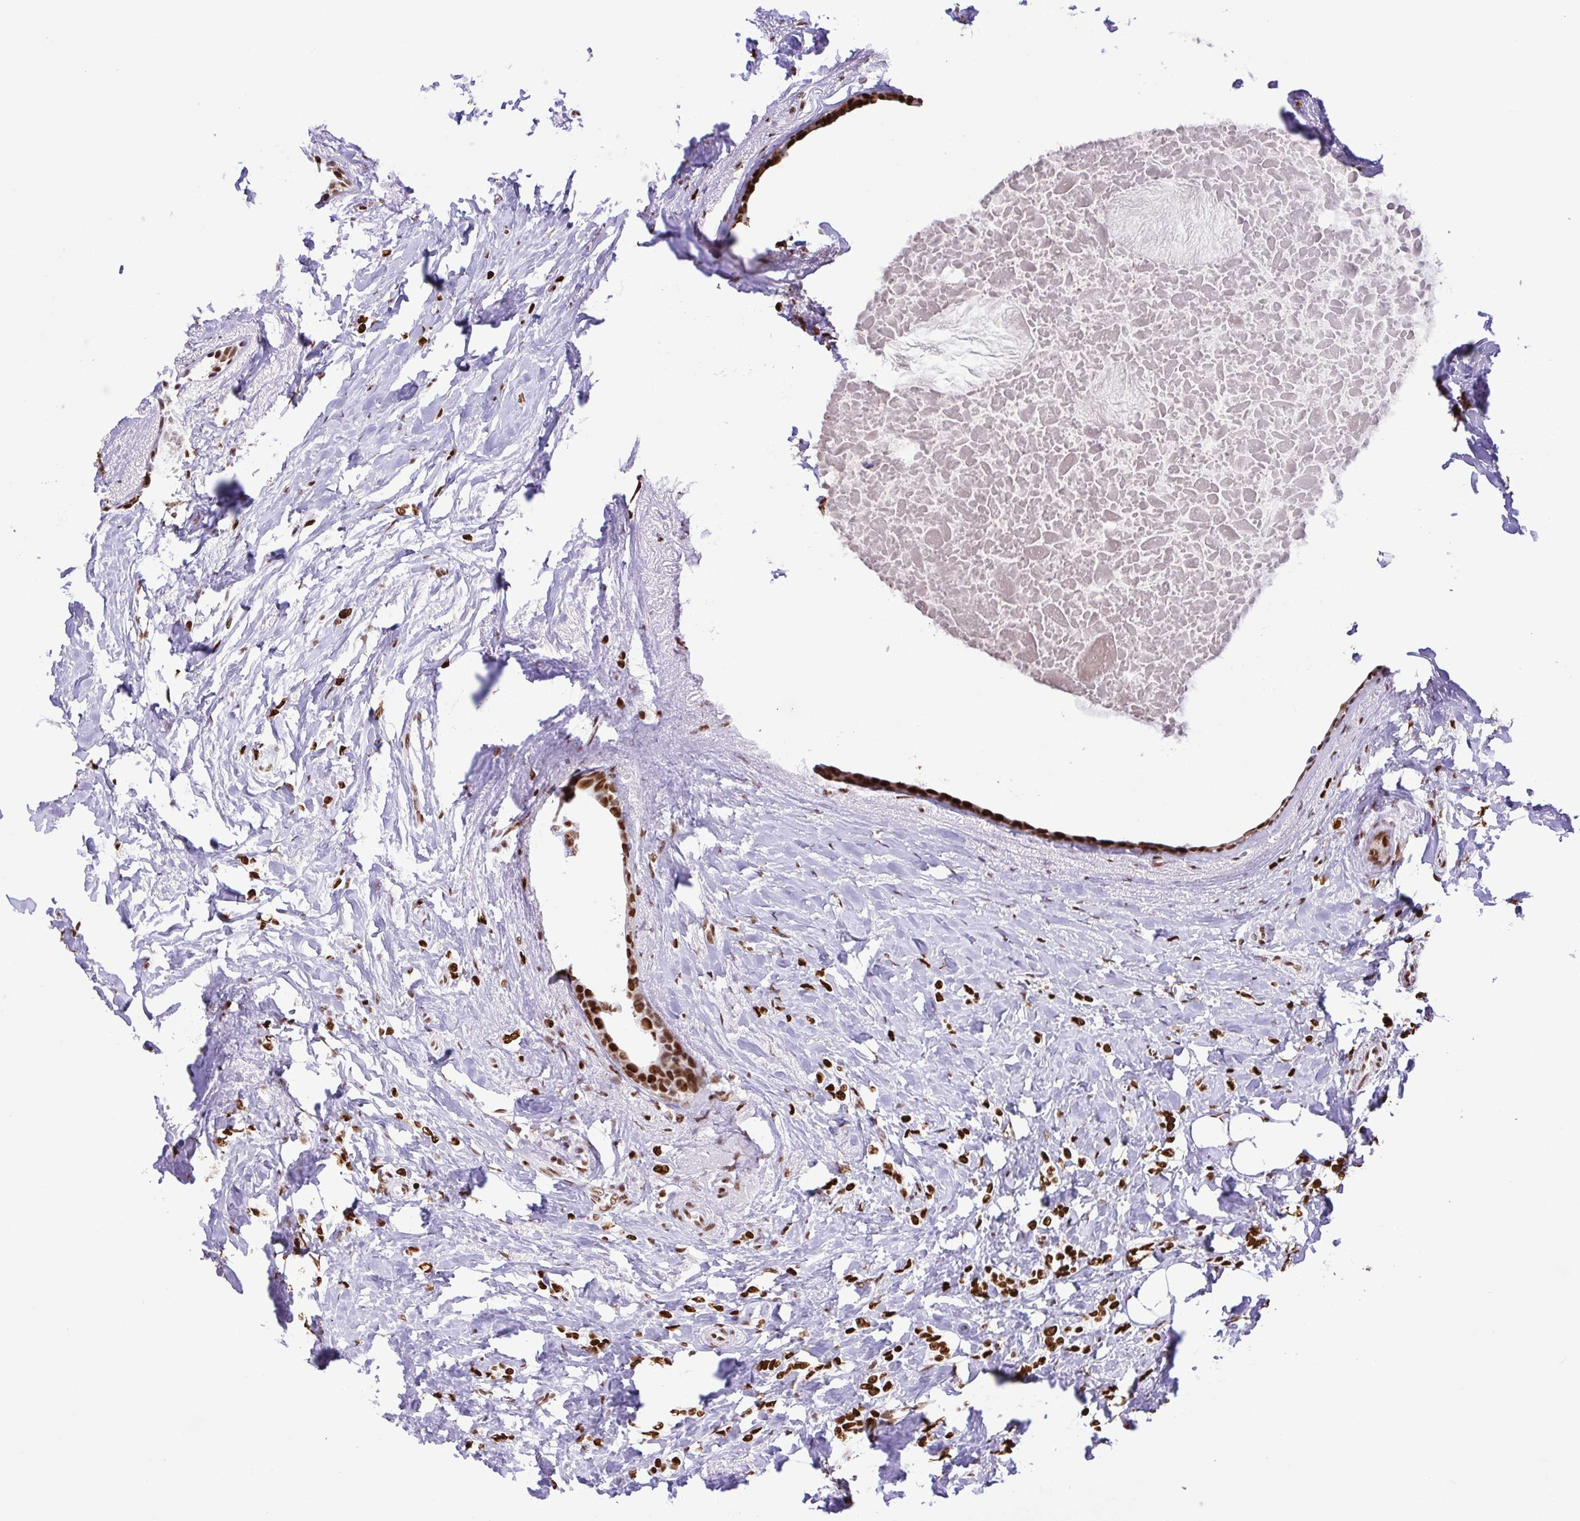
{"staining": {"intensity": "strong", "quantity": ">75%", "location": "nuclear"}, "tissue": "breast cancer", "cell_type": "Tumor cells", "image_type": "cancer", "snomed": [{"axis": "morphology", "description": "Normal tissue, NOS"}, {"axis": "morphology", "description": "Duct carcinoma"}, {"axis": "topography", "description": "Breast"}], "caption": "High-power microscopy captured an immunohistochemistry (IHC) image of intraductal carcinoma (breast), revealing strong nuclear positivity in about >75% of tumor cells.", "gene": "TRIM28", "patient": {"sex": "female", "age": 77}}